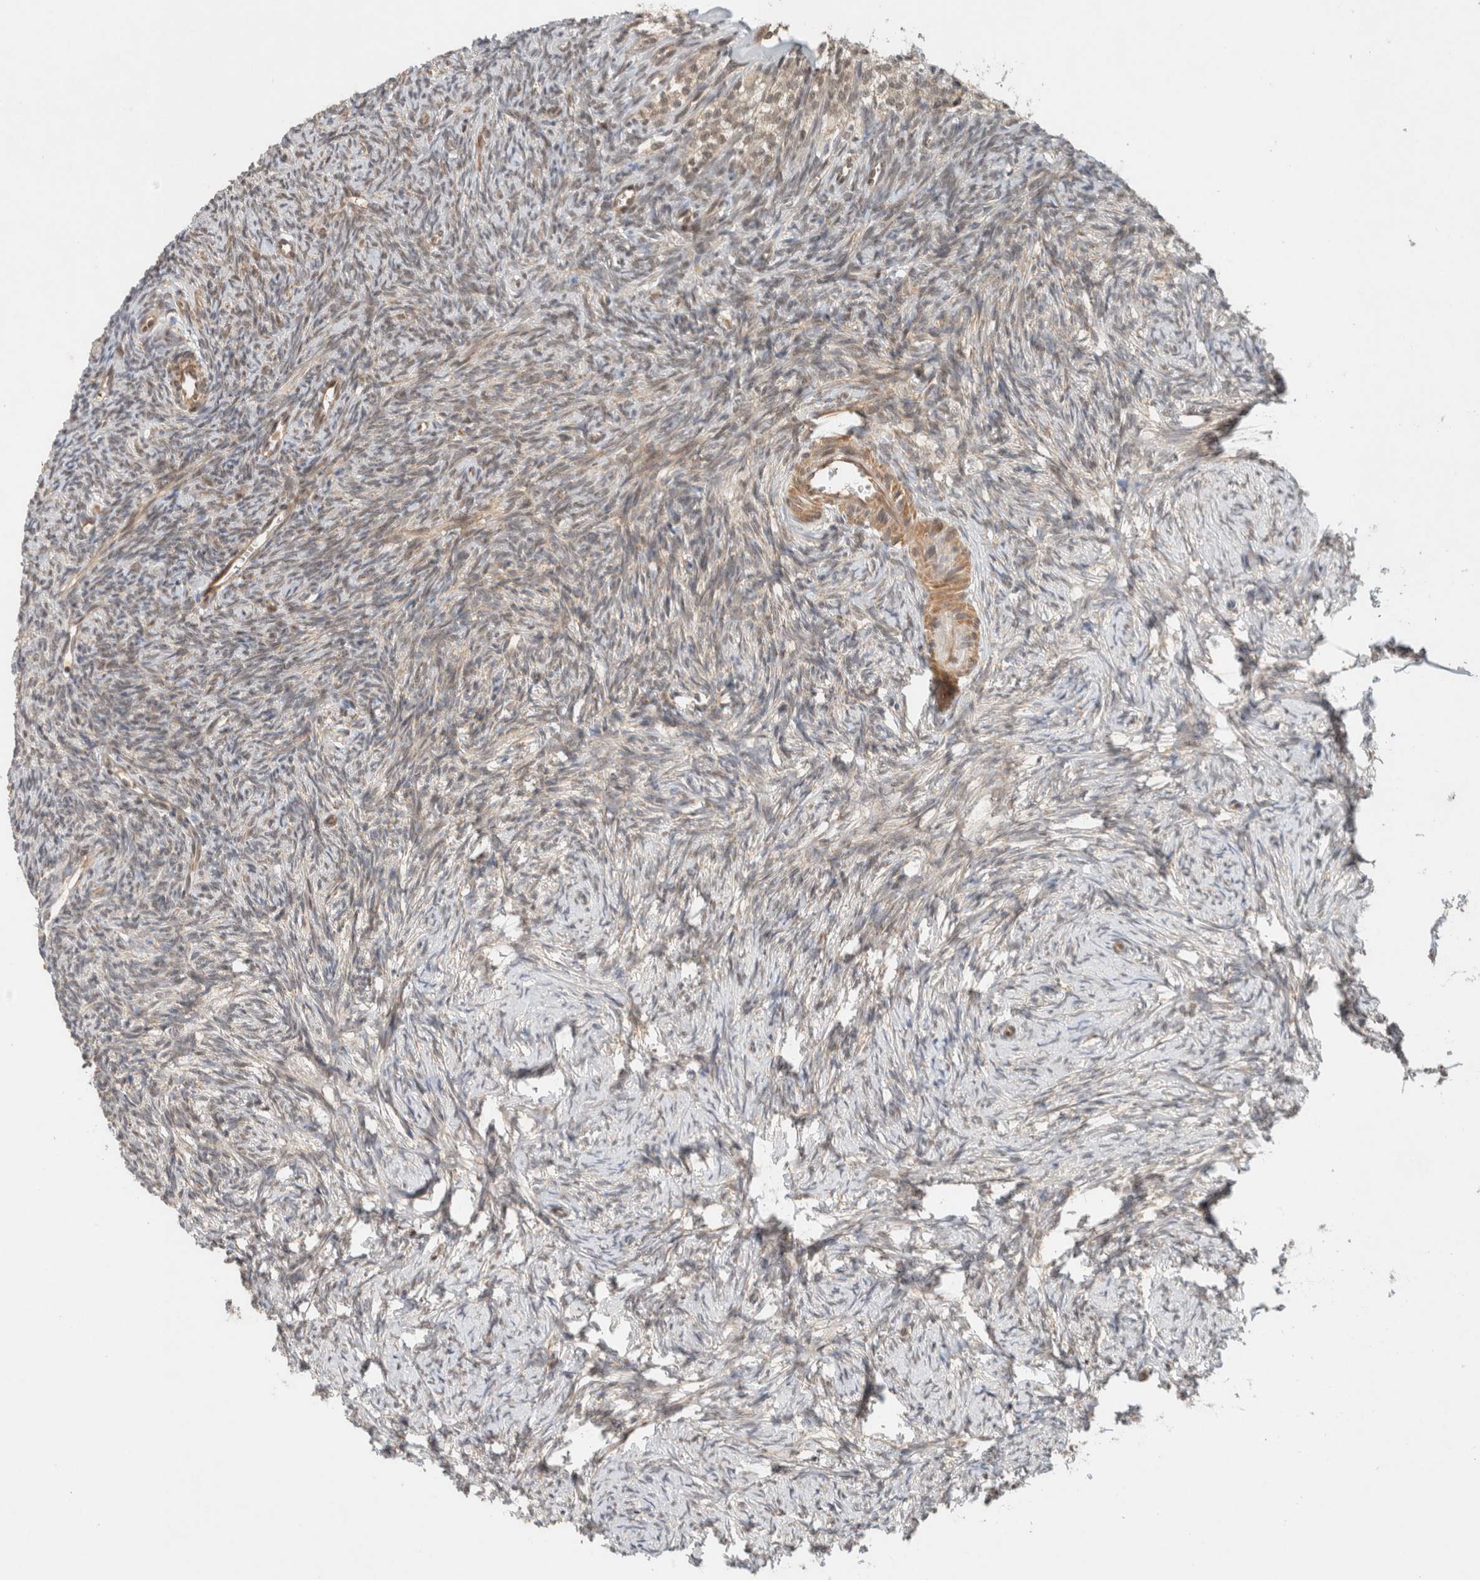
{"staining": {"intensity": "moderate", "quantity": ">75%", "location": "cytoplasmic/membranous"}, "tissue": "ovary", "cell_type": "Follicle cells", "image_type": "normal", "snomed": [{"axis": "morphology", "description": "Normal tissue, NOS"}, {"axis": "topography", "description": "Ovary"}], "caption": "A high-resolution image shows immunohistochemistry staining of benign ovary, which exhibits moderate cytoplasmic/membranous staining in about >75% of follicle cells. The protein is stained brown, and the nuclei are stained in blue (DAB IHC with brightfield microscopy, high magnification).", "gene": "CAAP1", "patient": {"sex": "female", "age": 34}}